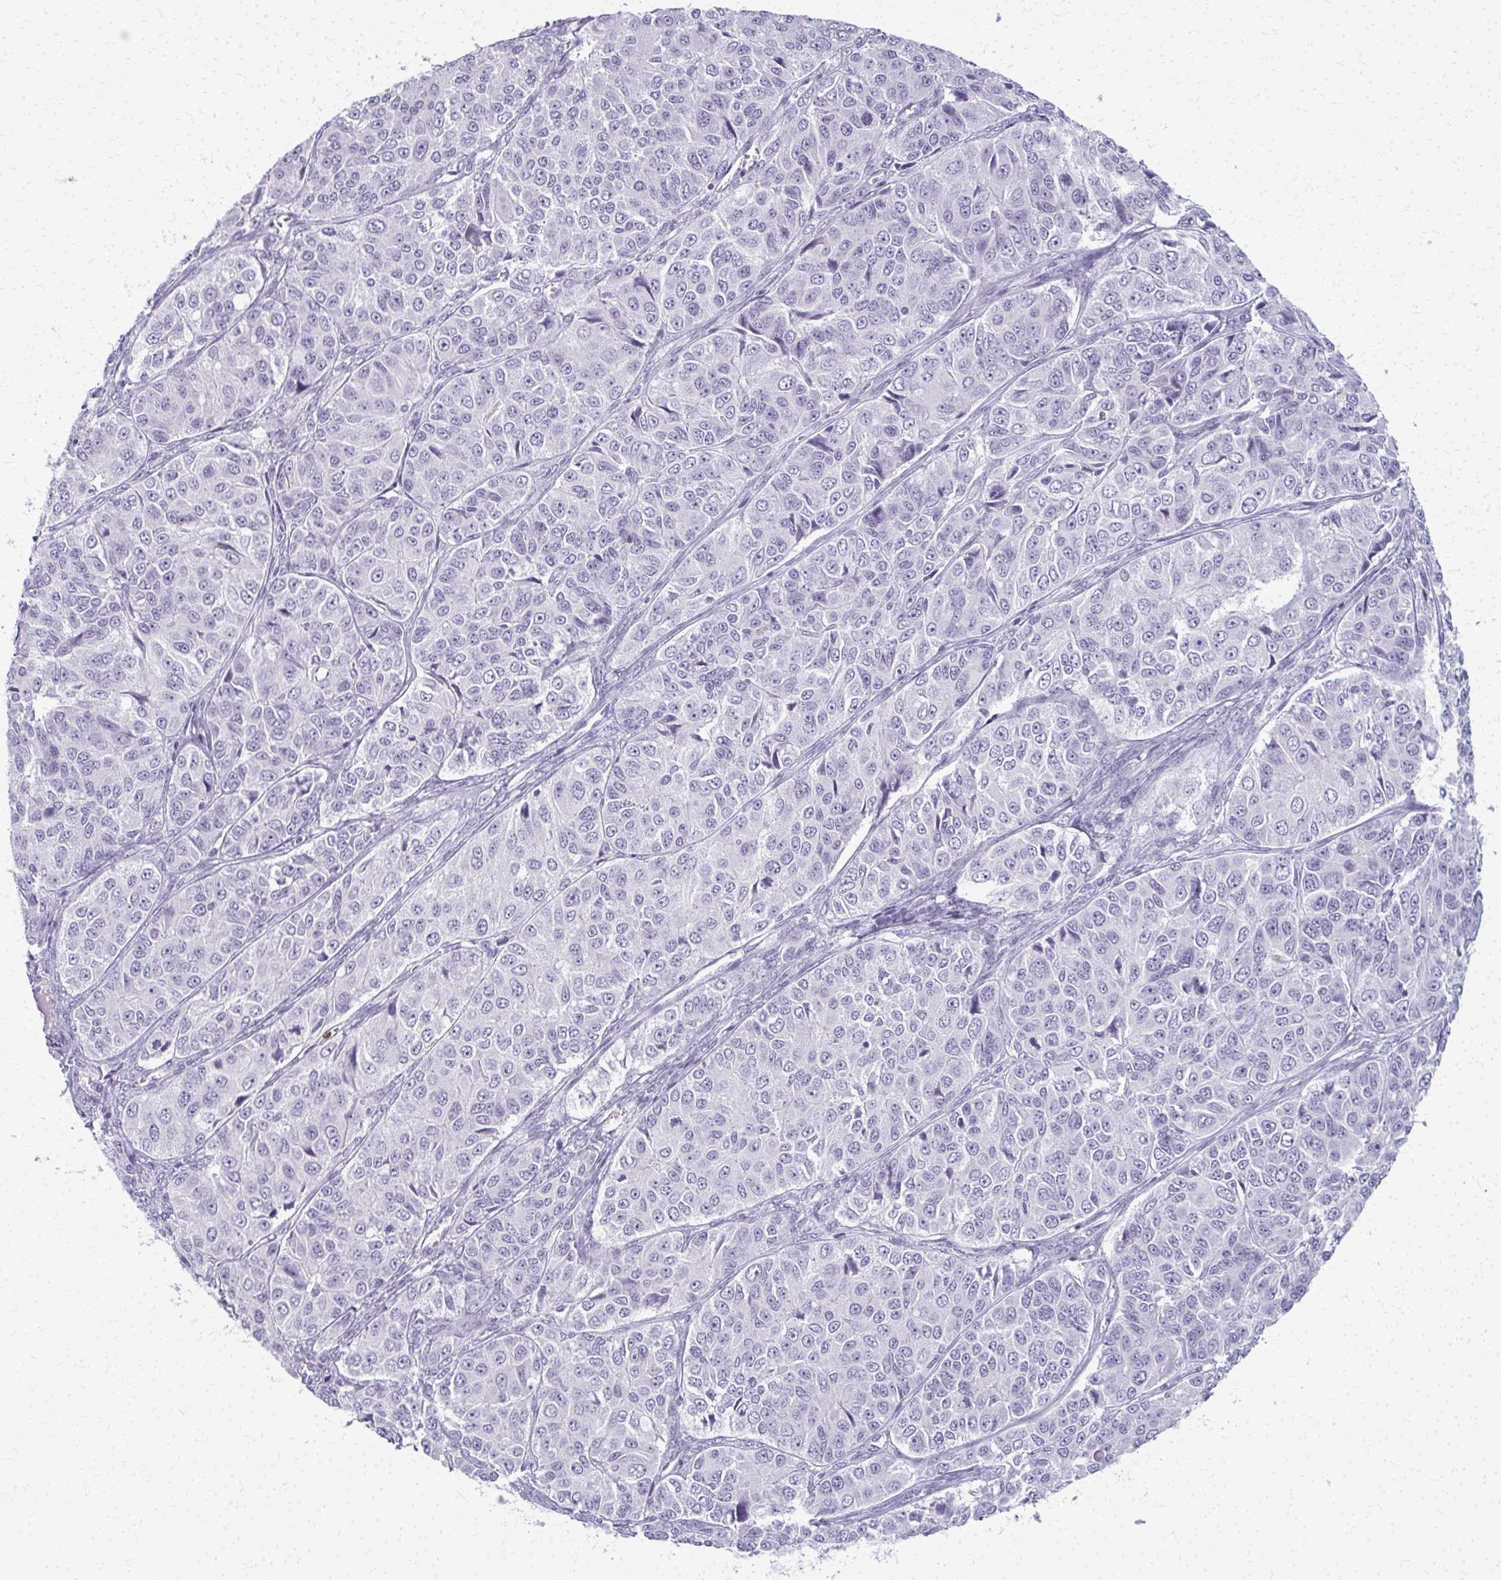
{"staining": {"intensity": "negative", "quantity": "none", "location": "none"}, "tissue": "ovarian cancer", "cell_type": "Tumor cells", "image_type": "cancer", "snomed": [{"axis": "morphology", "description": "Carcinoma, endometroid"}, {"axis": "topography", "description": "Ovary"}], "caption": "Ovarian cancer (endometroid carcinoma) was stained to show a protein in brown. There is no significant expression in tumor cells. (Brightfield microscopy of DAB (3,3'-diaminobenzidine) immunohistochemistry at high magnification).", "gene": "CA3", "patient": {"sex": "female", "age": 51}}